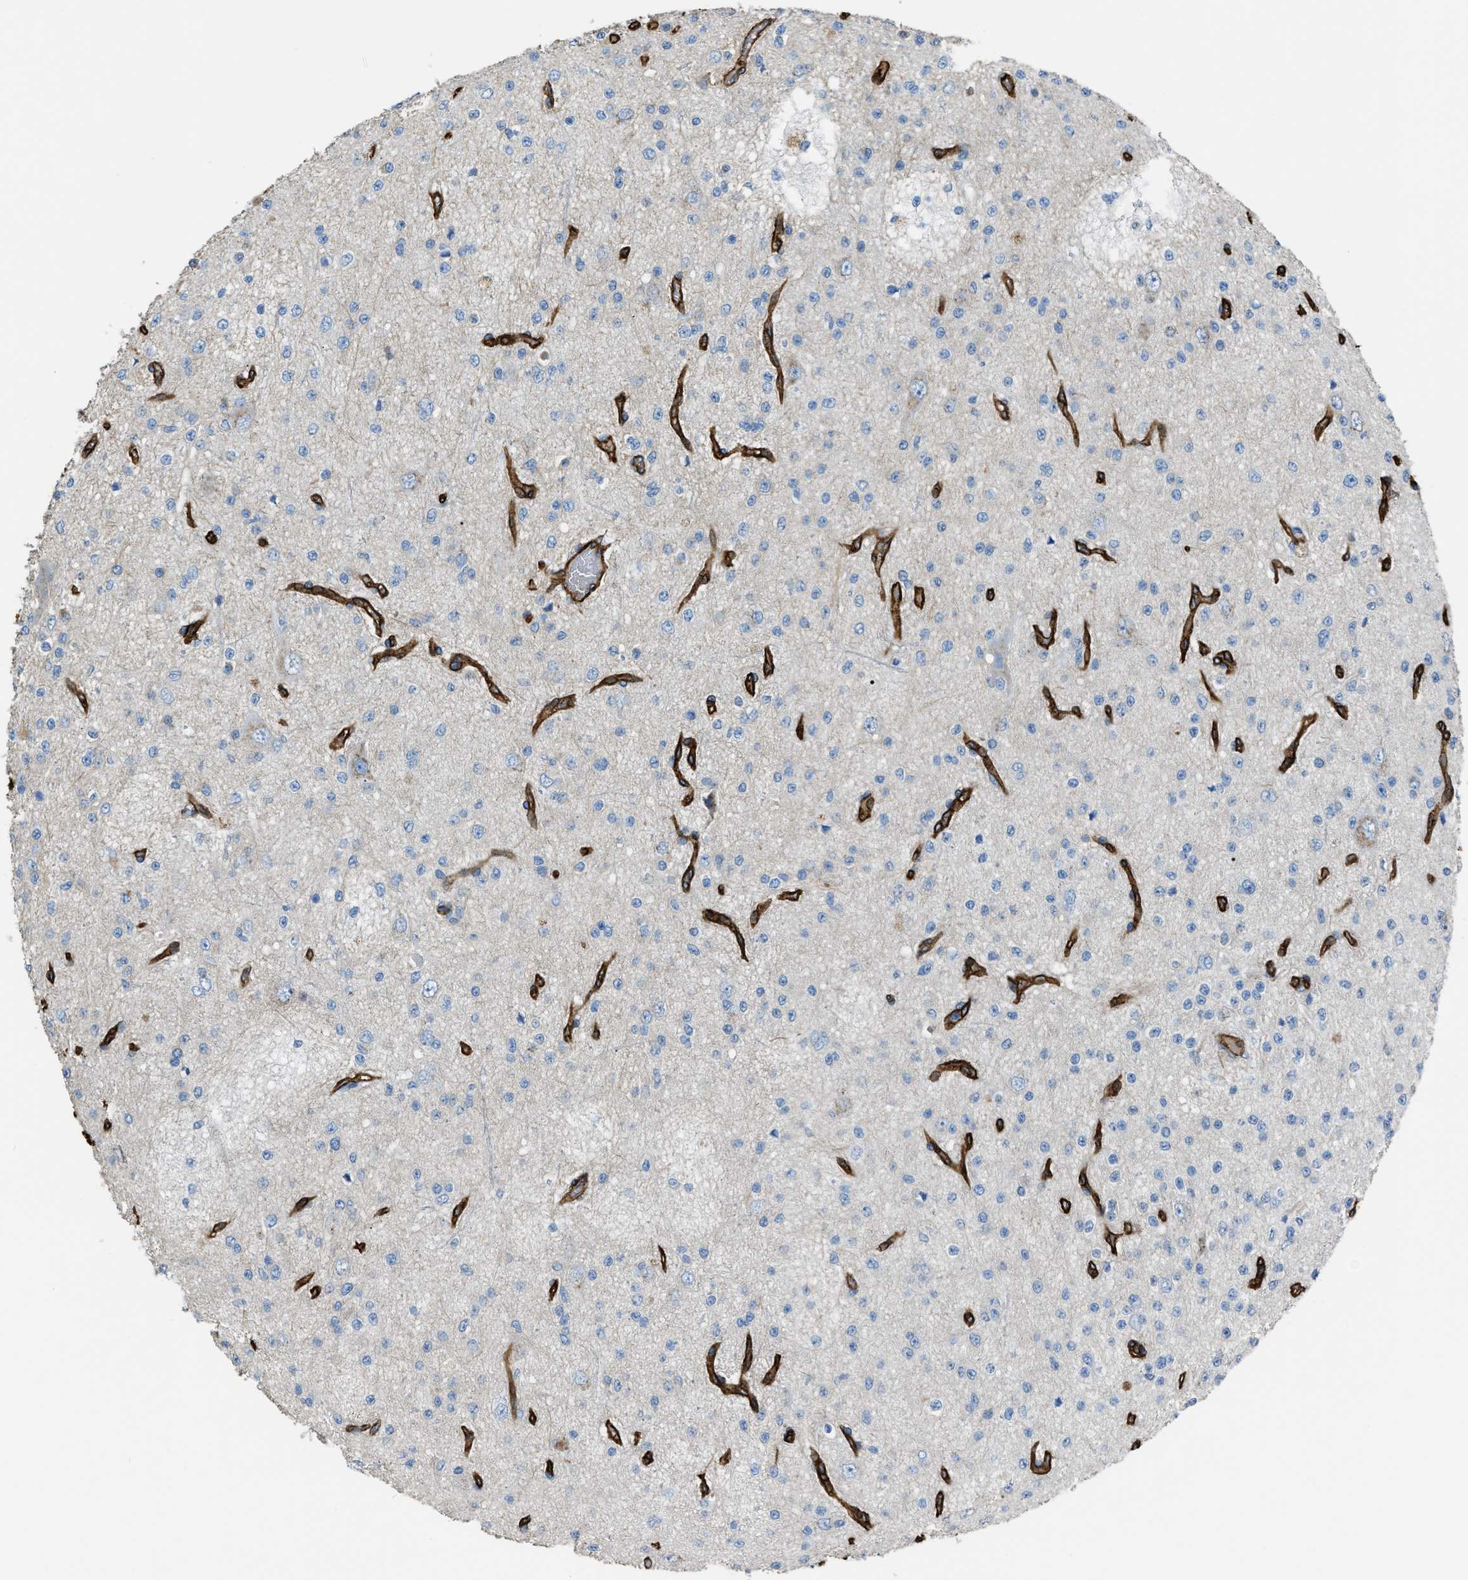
{"staining": {"intensity": "negative", "quantity": "none", "location": "none"}, "tissue": "glioma", "cell_type": "Tumor cells", "image_type": "cancer", "snomed": [{"axis": "morphology", "description": "Glioma, malignant, Low grade"}, {"axis": "topography", "description": "Brain"}], "caption": "DAB immunohistochemical staining of glioma displays no significant expression in tumor cells. (DAB immunohistochemistry visualized using brightfield microscopy, high magnification).", "gene": "SLC22A15", "patient": {"sex": "male", "age": 38}}